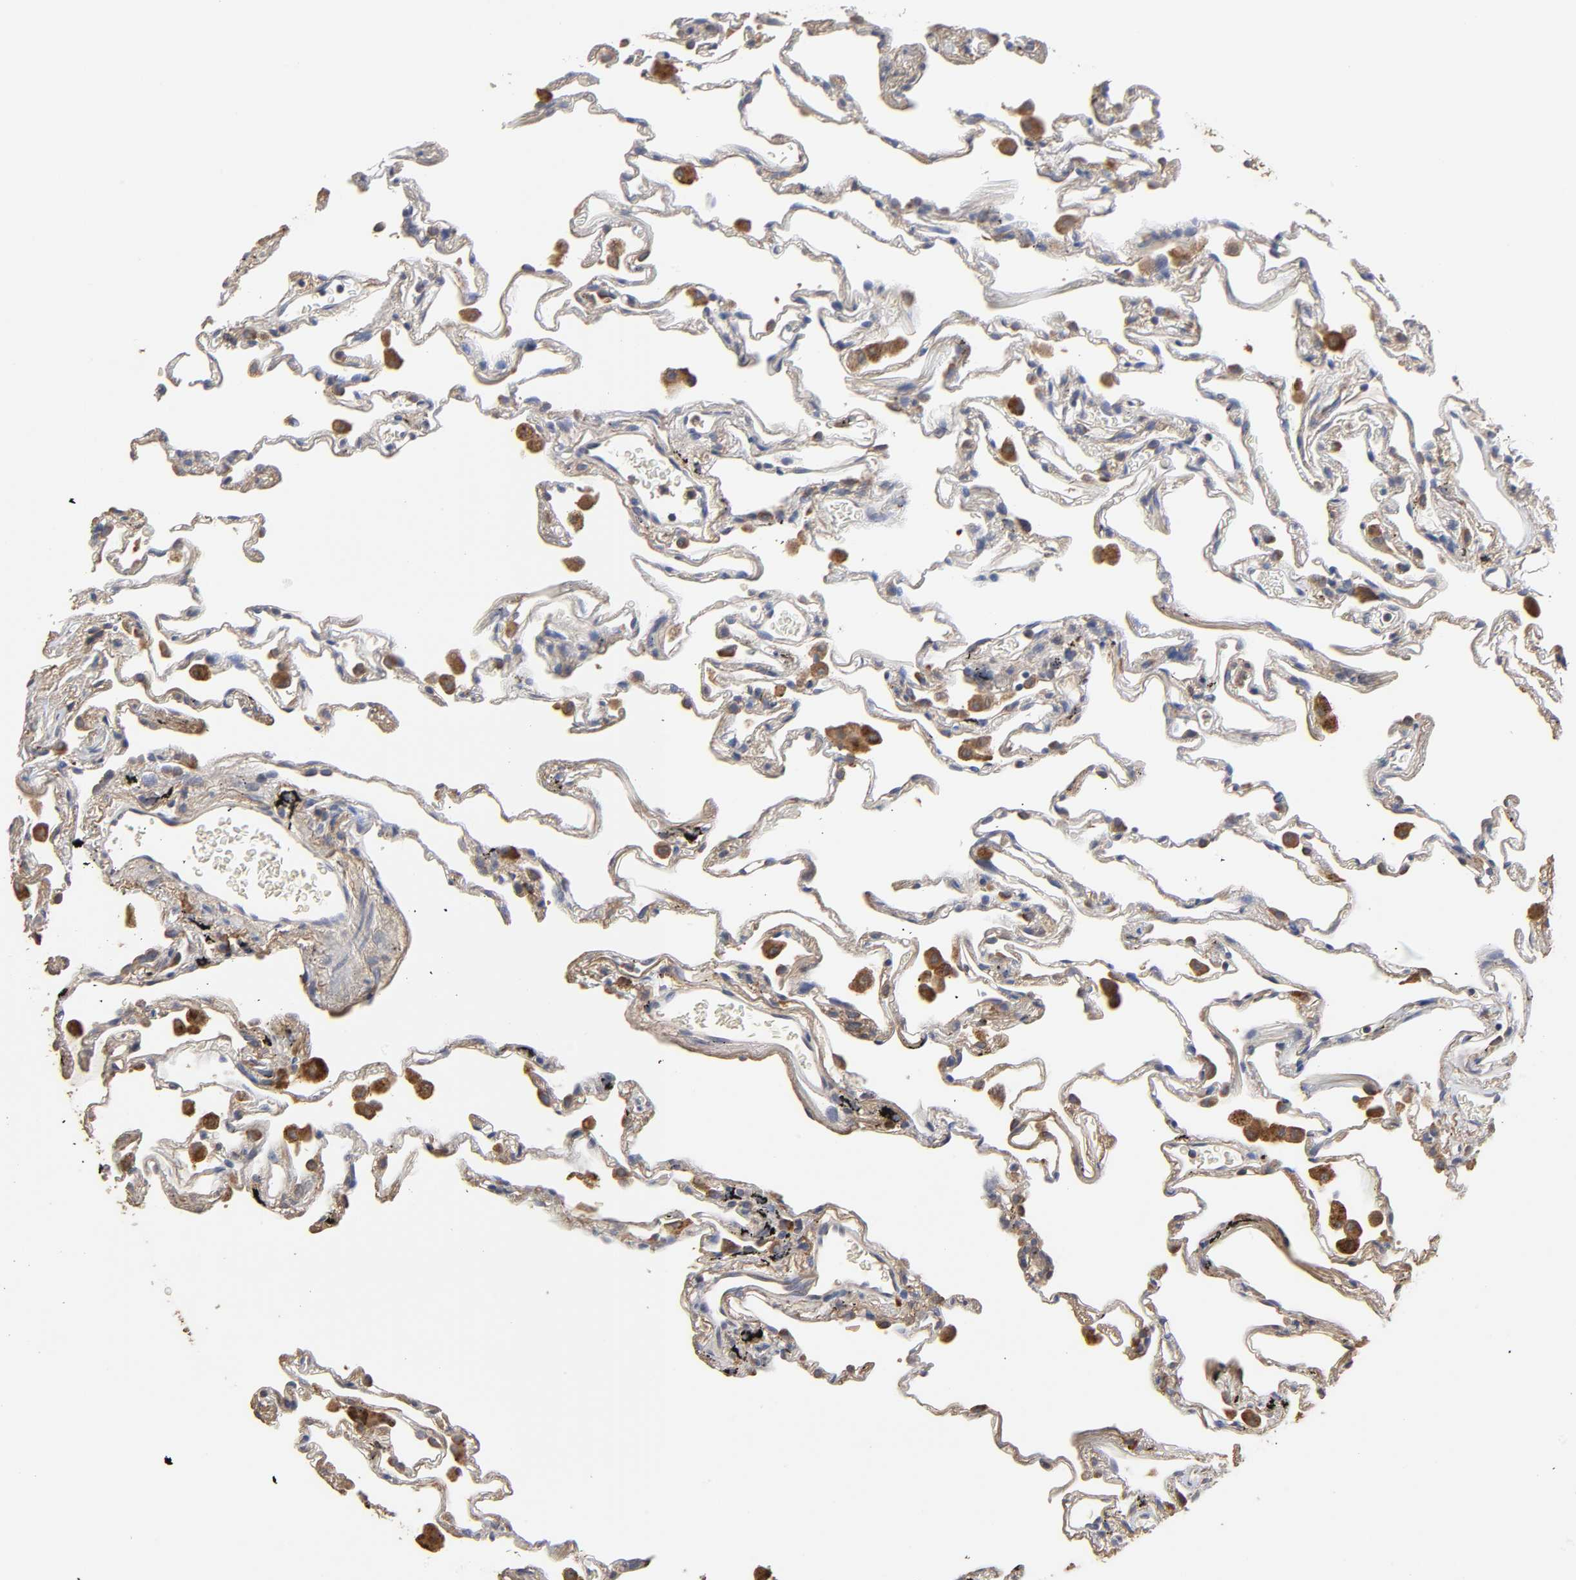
{"staining": {"intensity": "weak", "quantity": "<25%", "location": "cytoplasmic/membranous"}, "tissue": "lung", "cell_type": "Alveolar cells", "image_type": "normal", "snomed": [{"axis": "morphology", "description": "Normal tissue, NOS"}, {"axis": "morphology", "description": "Inflammation, NOS"}, {"axis": "topography", "description": "Lung"}], "caption": "Immunohistochemical staining of benign lung exhibits no significant positivity in alveolar cells. The staining is performed using DAB brown chromogen with nuclei counter-stained in using hematoxylin.", "gene": "EIF4G2", "patient": {"sex": "male", "age": 69}}